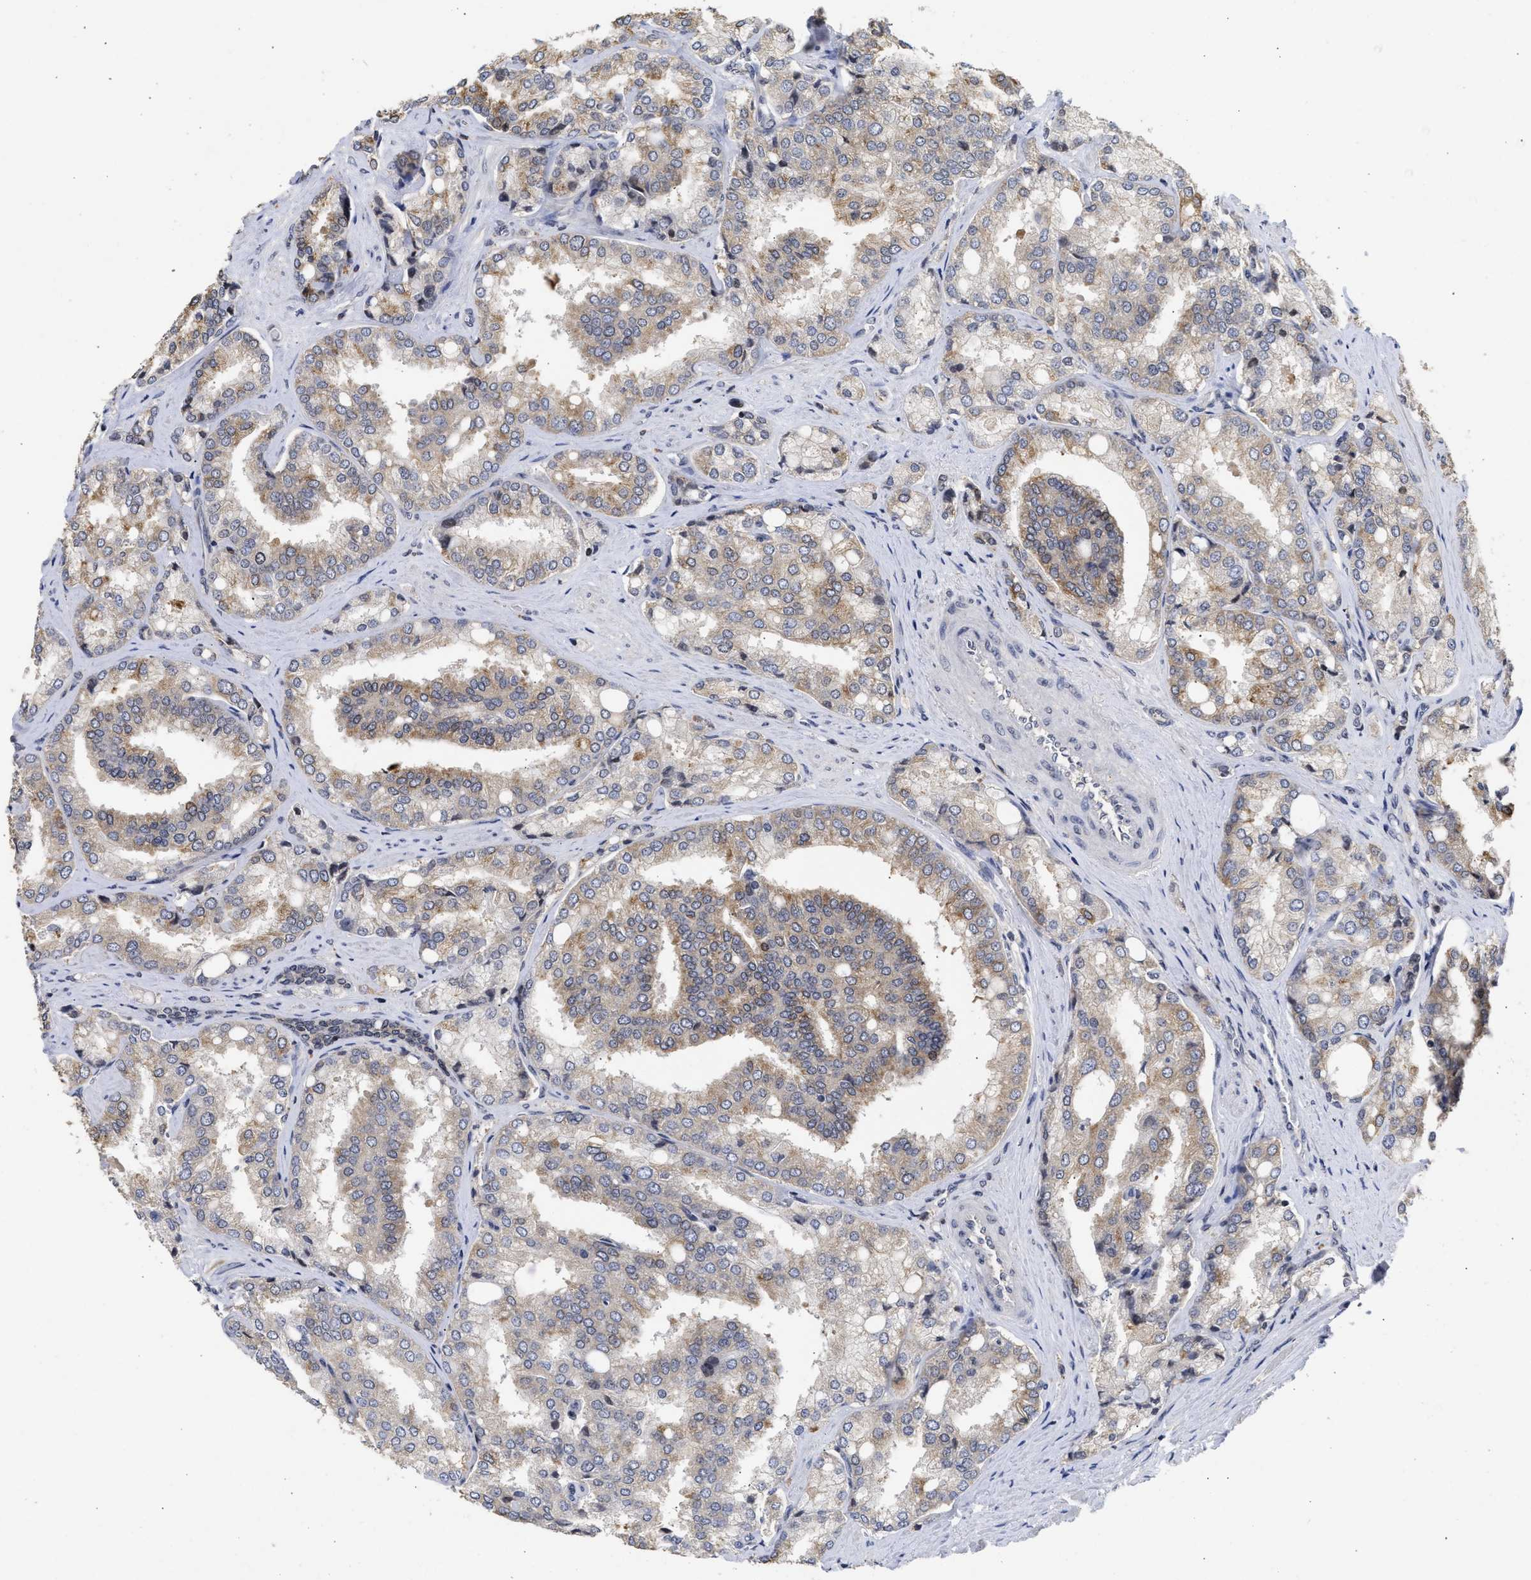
{"staining": {"intensity": "weak", "quantity": "25%-75%", "location": "cytoplasmic/membranous"}, "tissue": "prostate cancer", "cell_type": "Tumor cells", "image_type": "cancer", "snomed": [{"axis": "morphology", "description": "Adenocarcinoma, High grade"}, {"axis": "topography", "description": "Prostate"}], "caption": "Tumor cells show low levels of weak cytoplasmic/membranous positivity in about 25%-75% of cells in human high-grade adenocarcinoma (prostate).", "gene": "ENSG00000142539", "patient": {"sex": "male", "age": 50}}